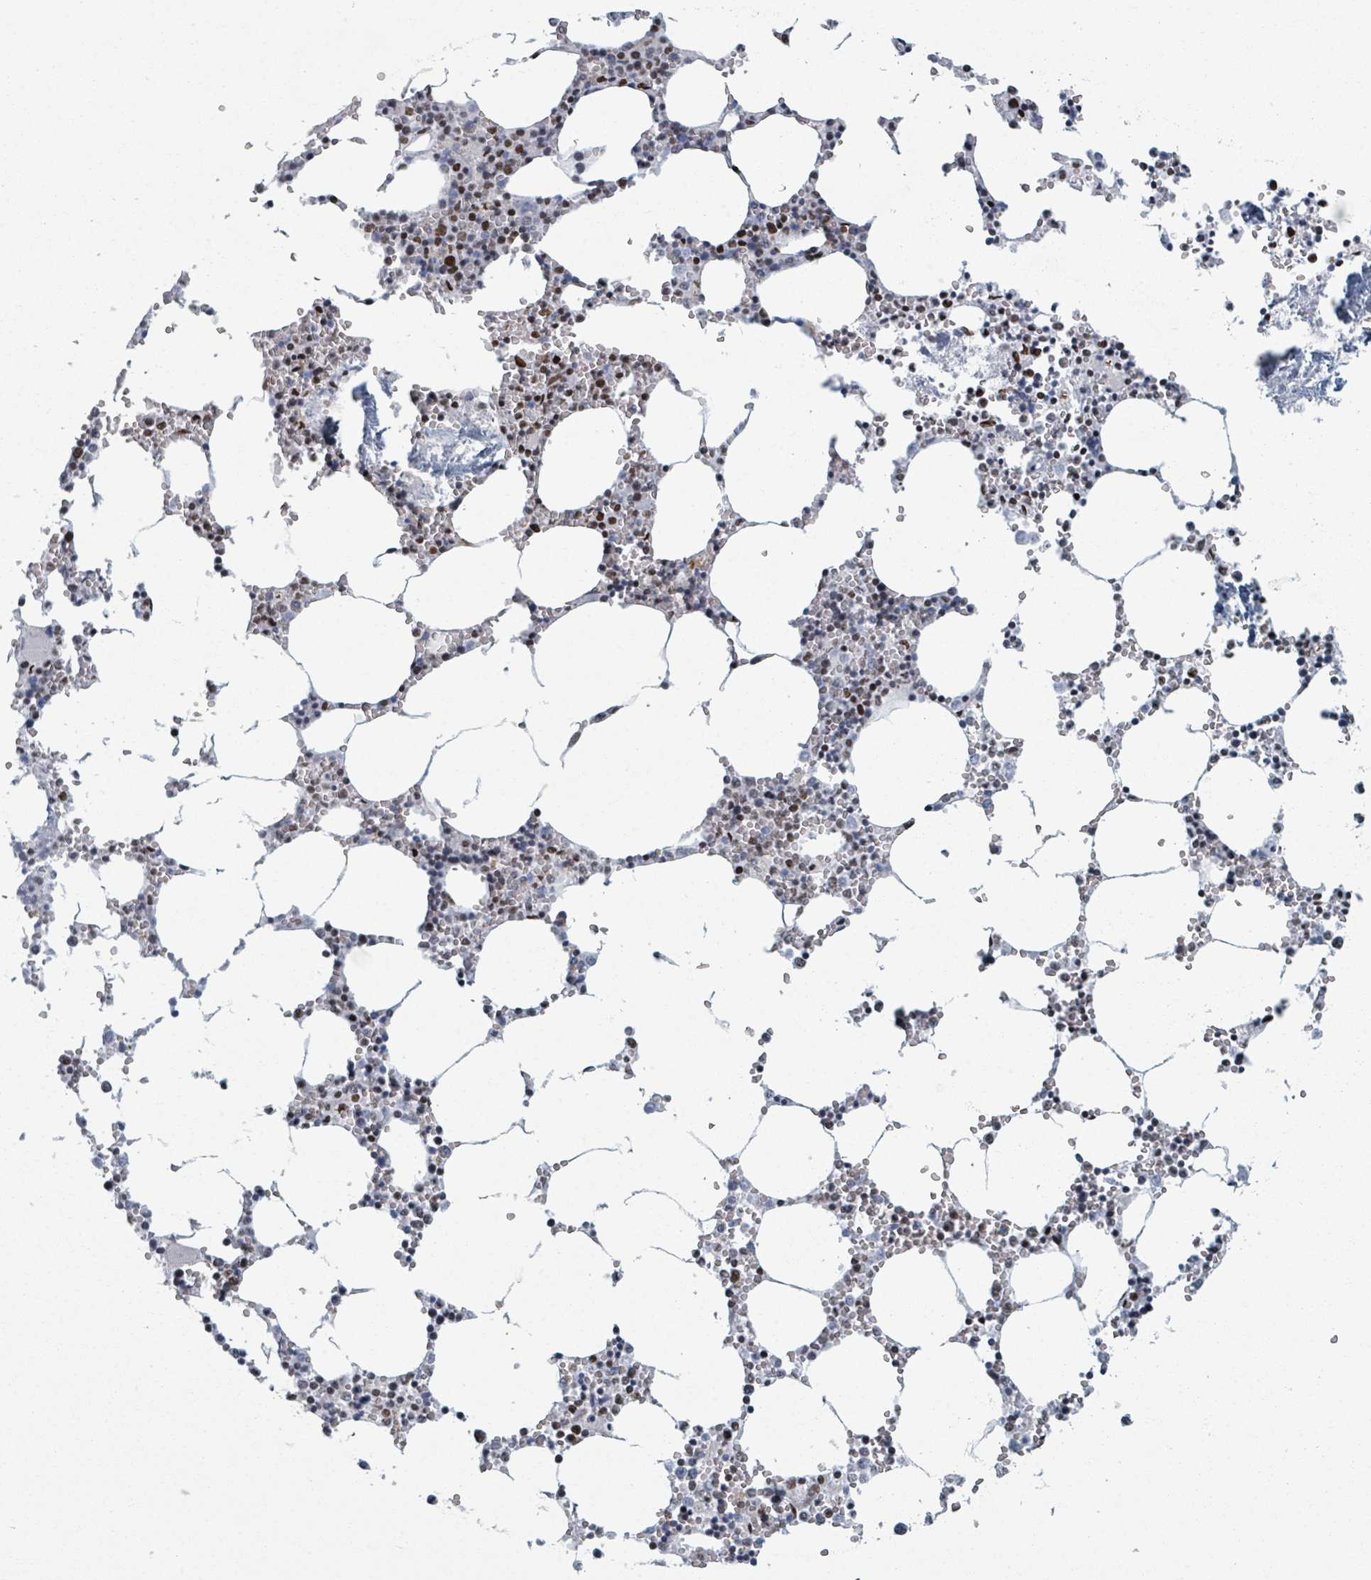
{"staining": {"intensity": "strong", "quantity": "25%-75%", "location": "nuclear"}, "tissue": "bone marrow", "cell_type": "Hematopoietic cells", "image_type": "normal", "snomed": [{"axis": "morphology", "description": "Normal tissue, NOS"}, {"axis": "topography", "description": "Bone marrow"}], "caption": "High-magnification brightfield microscopy of benign bone marrow stained with DAB (3,3'-diaminobenzidine) (brown) and counterstained with hematoxylin (blue). hematopoietic cells exhibit strong nuclear staining is identified in approximately25%-75% of cells. The protein of interest is shown in brown color, while the nuclei are stained blue.", "gene": "DHX16", "patient": {"sex": "male", "age": 54}}